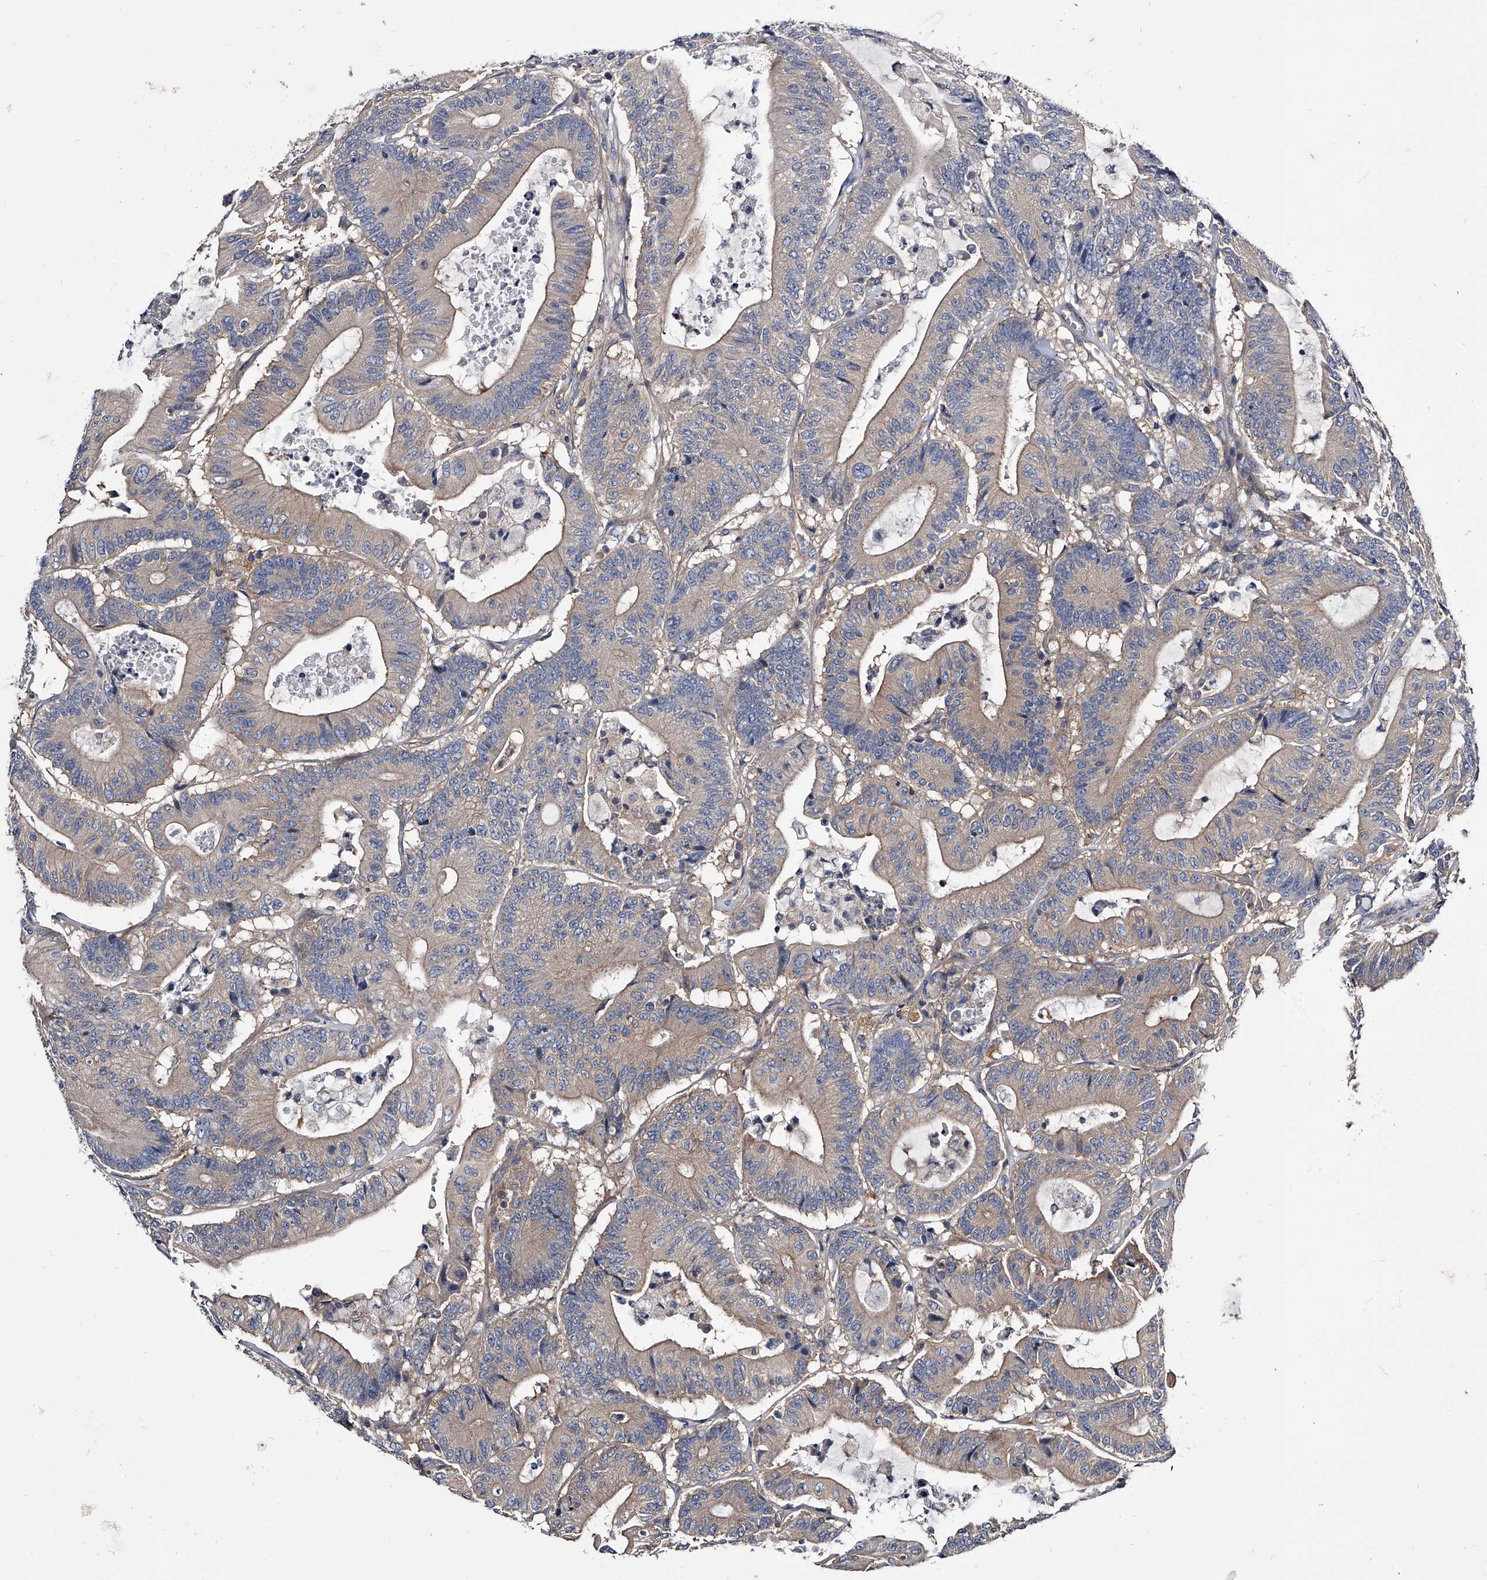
{"staining": {"intensity": "weak", "quantity": "<25%", "location": "cytoplasmic/membranous"}, "tissue": "colorectal cancer", "cell_type": "Tumor cells", "image_type": "cancer", "snomed": [{"axis": "morphology", "description": "Adenocarcinoma, NOS"}, {"axis": "topography", "description": "Colon"}], "caption": "Immunohistochemical staining of colorectal cancer (adenocarcinoma) exhibits no significant staining in tumor cells. Nuclei are stained in blue.", "gene": "GAPVD1", "patient": {"sex": "female", "age": 84}}